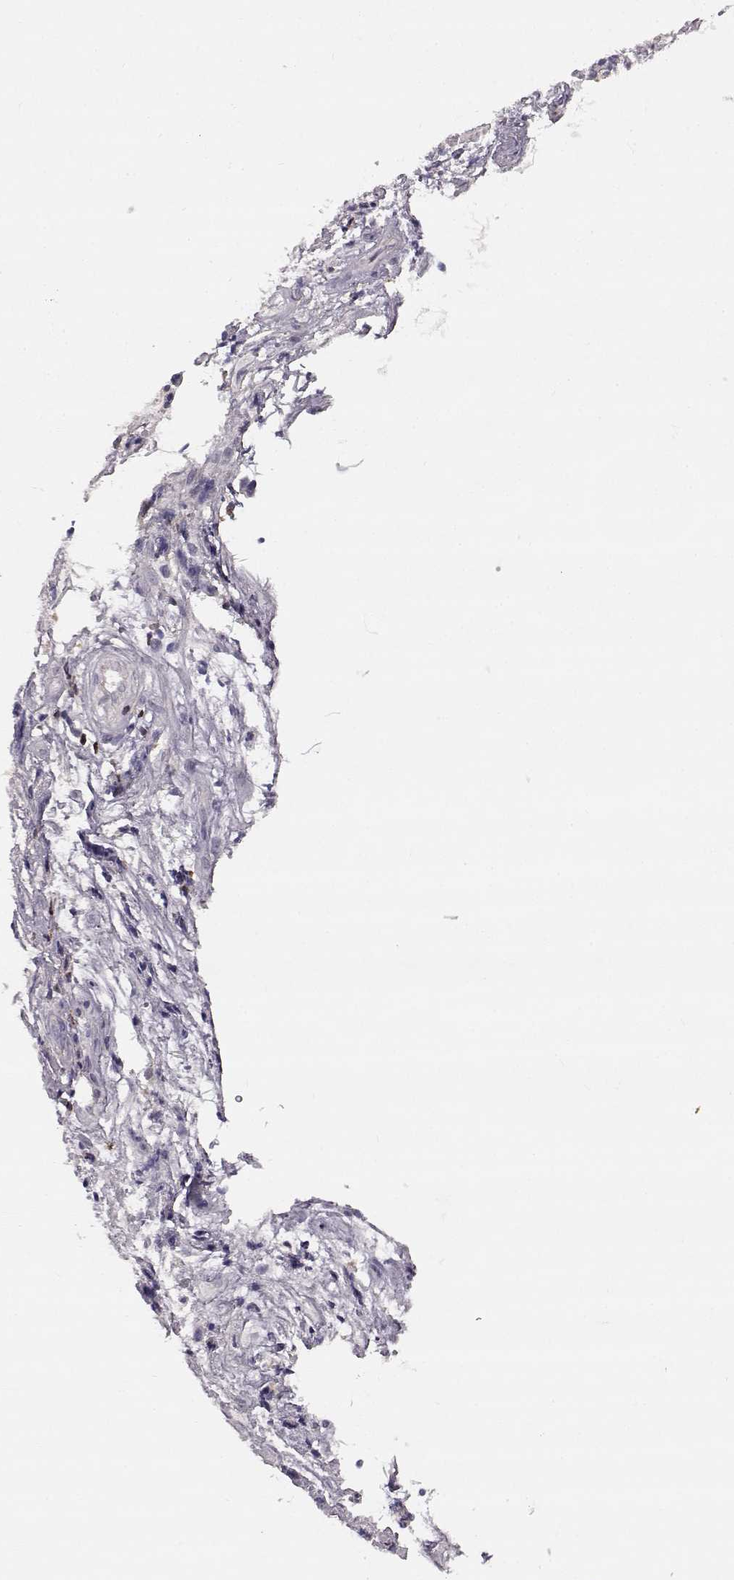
{"staining": {"intensity": "negative", "quantity": "none", "location": "none"}, "tissue": "nasopharynx", "cell_type": "Respiratory epithelial cells", "image_type": "normal", "snomed": [{"axis": "morphology", "description": "Normal tissue, NOS"}, {"axis": "topography", "description": "Nasopharynx"}], "caption": "Histopathology image shows no protein positivity in respiratory epithelial cells of unremarkable nasopharynx. The staining is performed using DAB brown chromogen with nuclei counter-stained in using hematoxylin.", "gene": "SPAG17", "patient": {"sex": "male", "age": 31}}